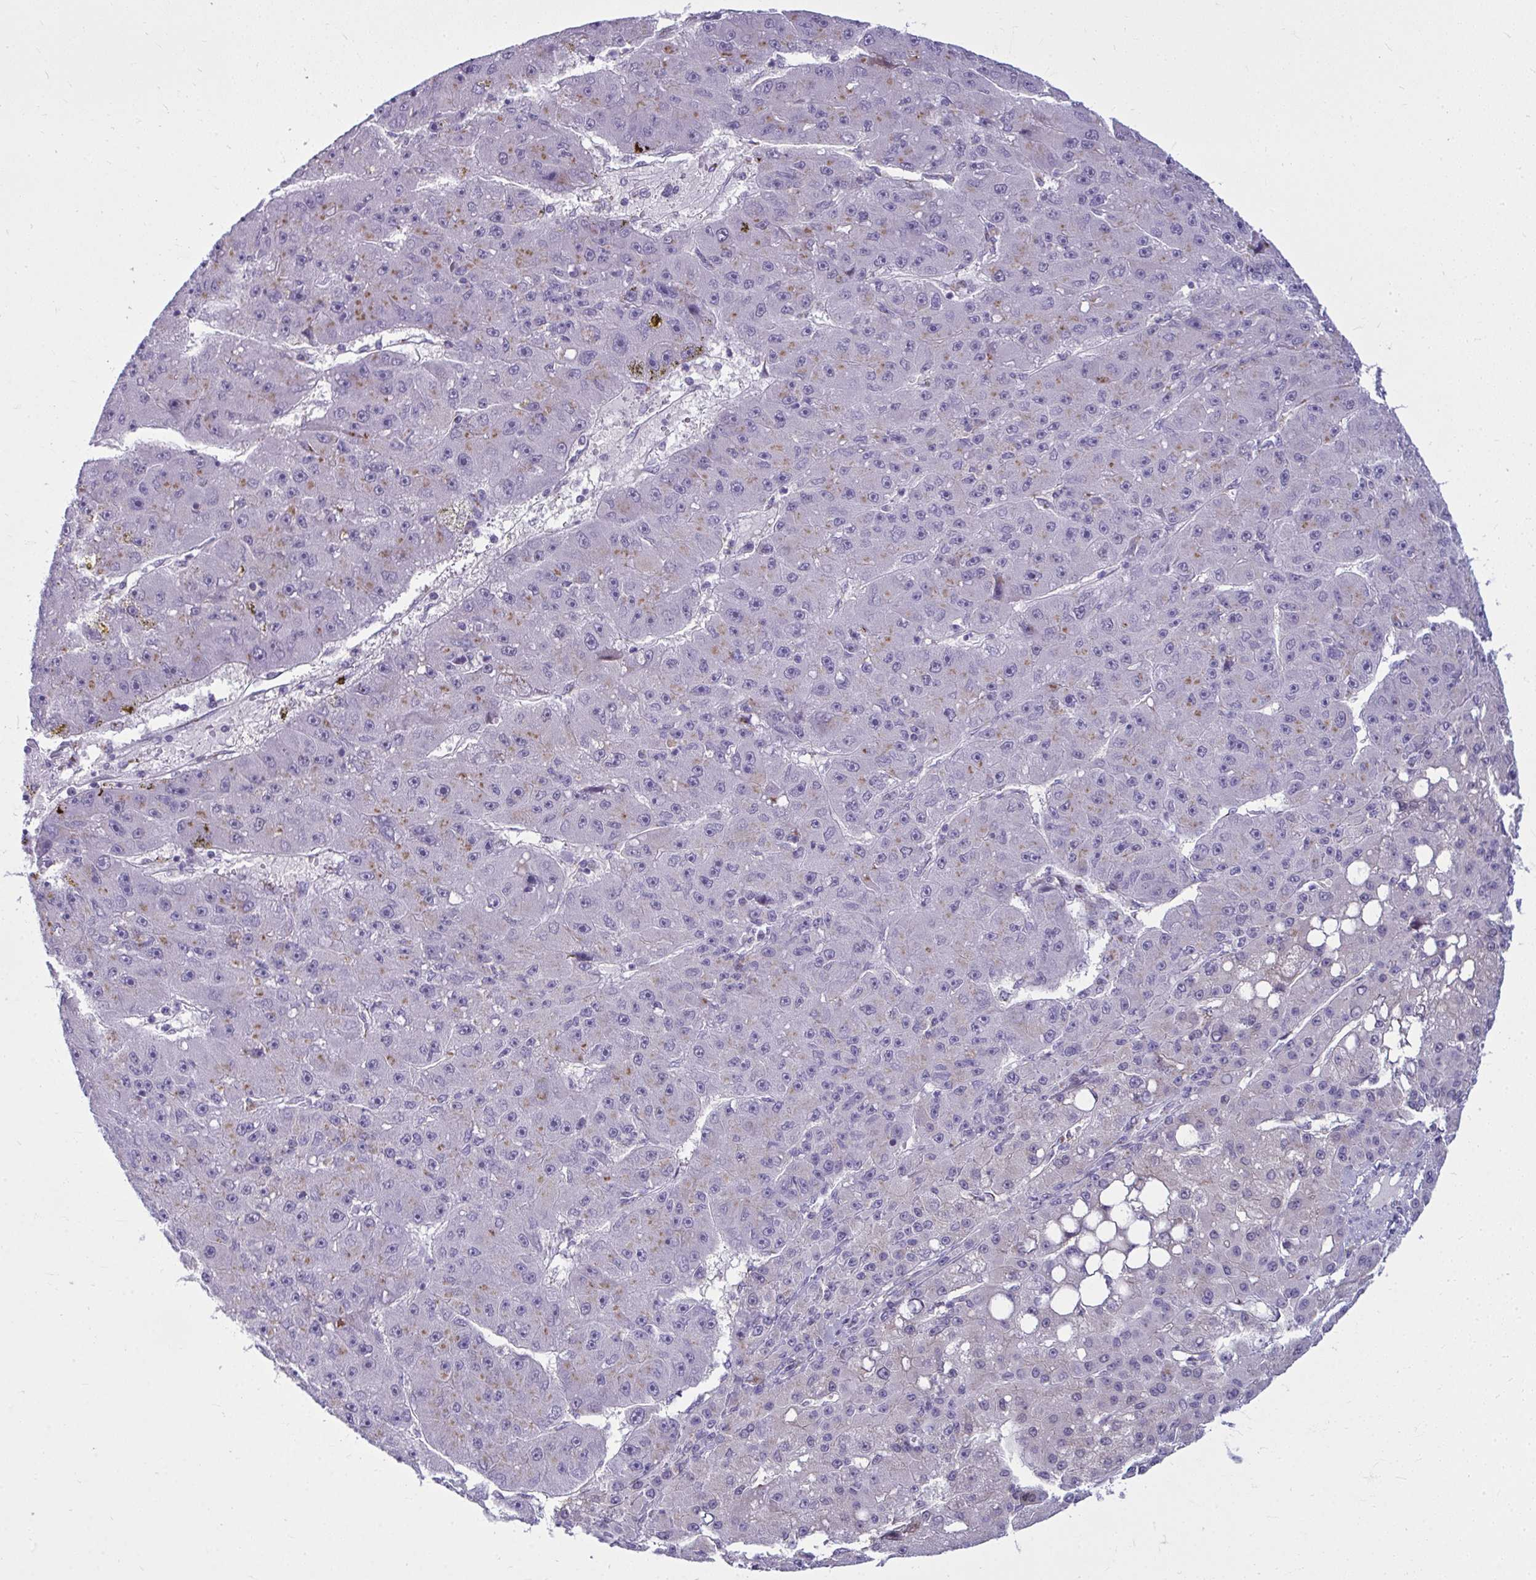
{"staining": {"intensity": "weak", "quantity": "25%-75%", "location": "cytoplasmic/membranous"}, "tissue": "liver cancer", "cell_type": "Tumor cells", "image_type": "cancer", "snomed": [{"axis": "morphology", "description": "Carcinoma, Hepatocellular, NOS"}, {"axis": "topography", "description": "Liver"}], "caption": "Brown immunohistochemical staining in liver hepatocellular carcinoma reveals weak cytoplasmic/membranous expression in approximately 25%-75% of tumor cells.", "gene": "DTX4", "patient": {"sex": "male", "age": 67}}